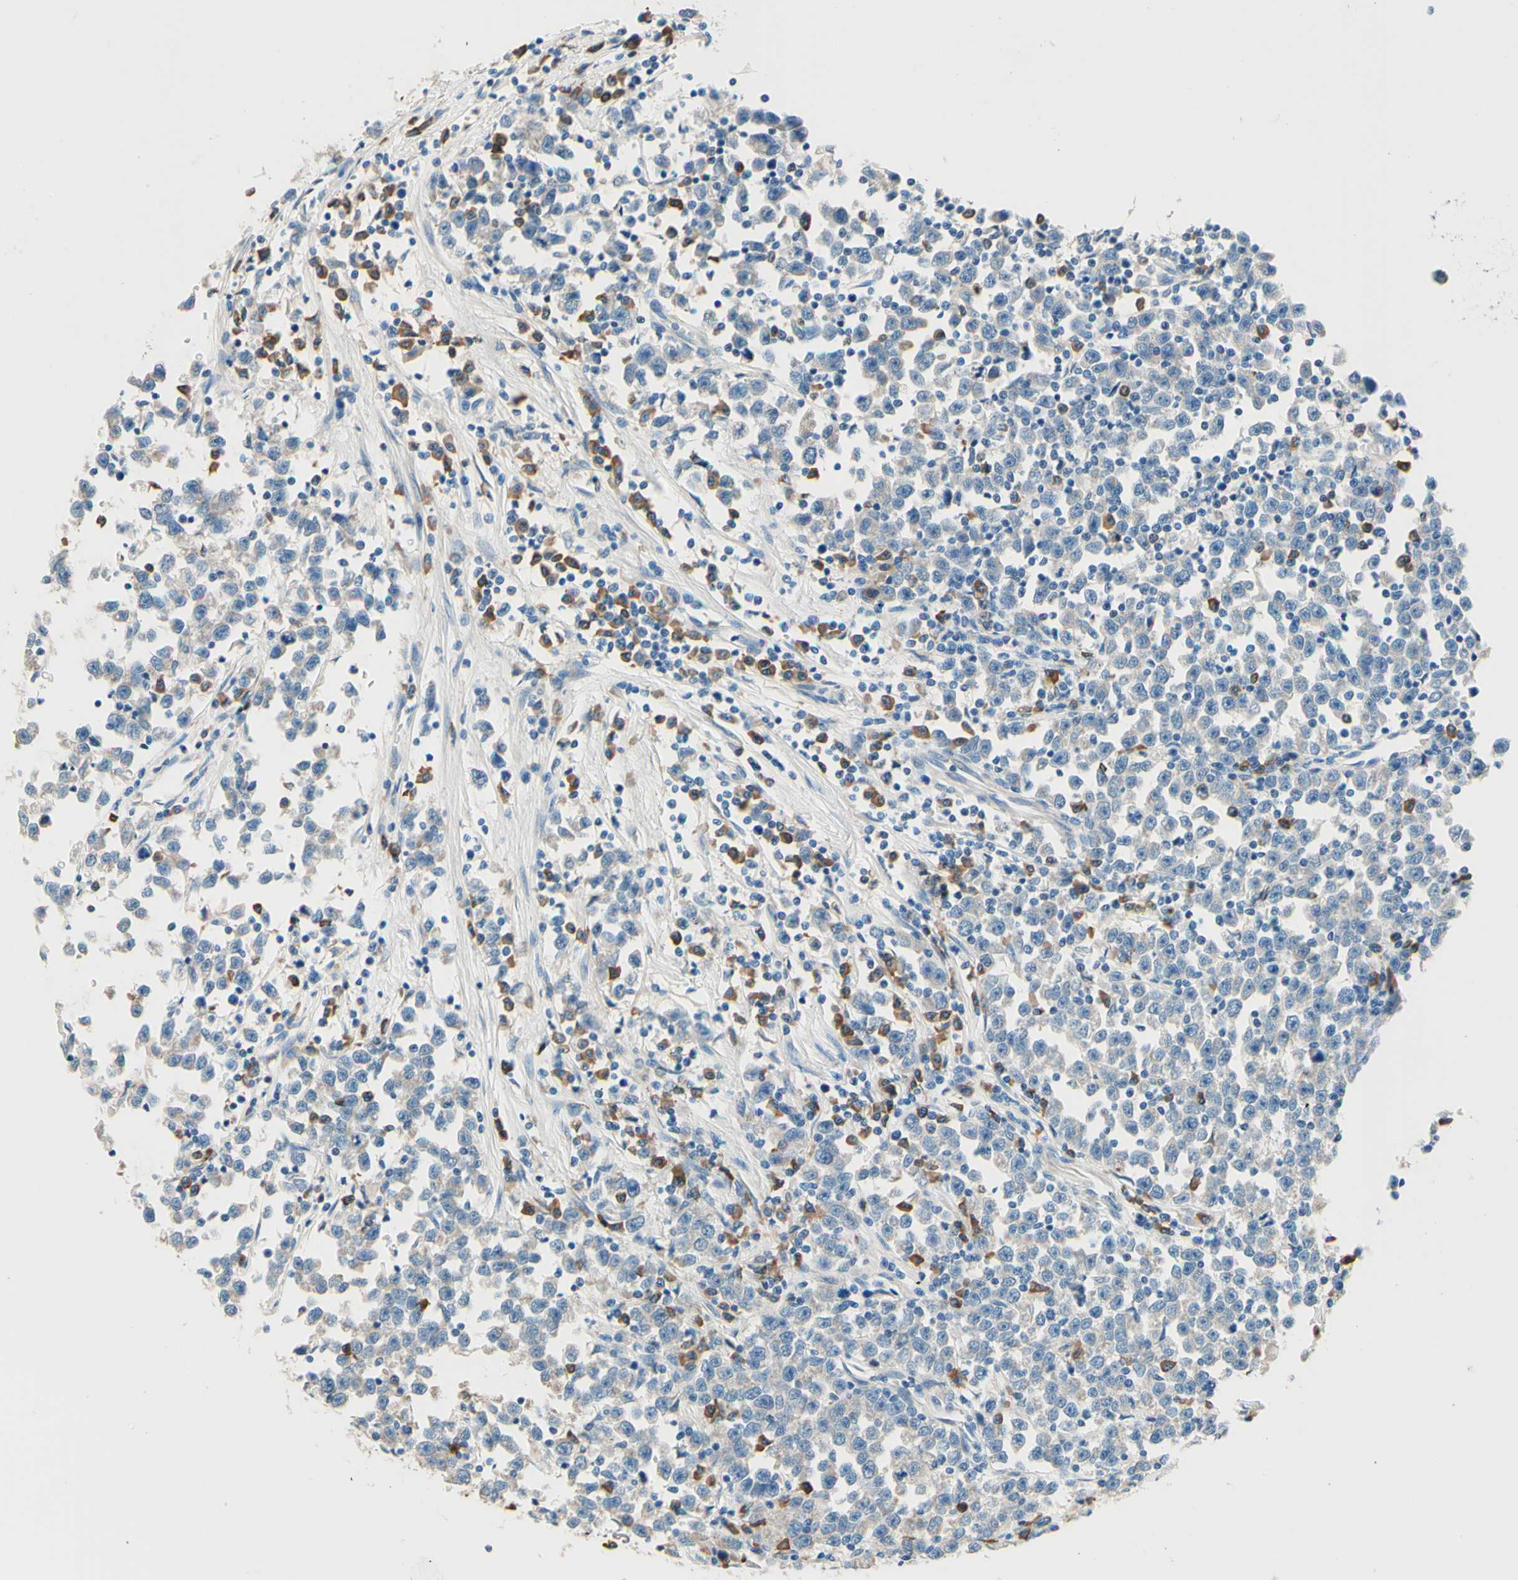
{"staining": {"intensity": "weak", "quantity": "25%-75%", "location": "cytoplasmic/membranous"}, "tissue": "testis cancer", "cell_type": "Tumor cells", "image_type": "cancer", "snomed": [{"axis": "morphology", "description": "Seminoma, NOS"}, {"axis": "topography", "description": "Testis"}], "caption": "Immunohistochemical staining of human testis seminoma displays weak cytoplasmic/membranous protein expression in approximately 25%-75% of tumor cells.", "gene": "PASD1", "patient": {"sex": "male", "age": 43}}